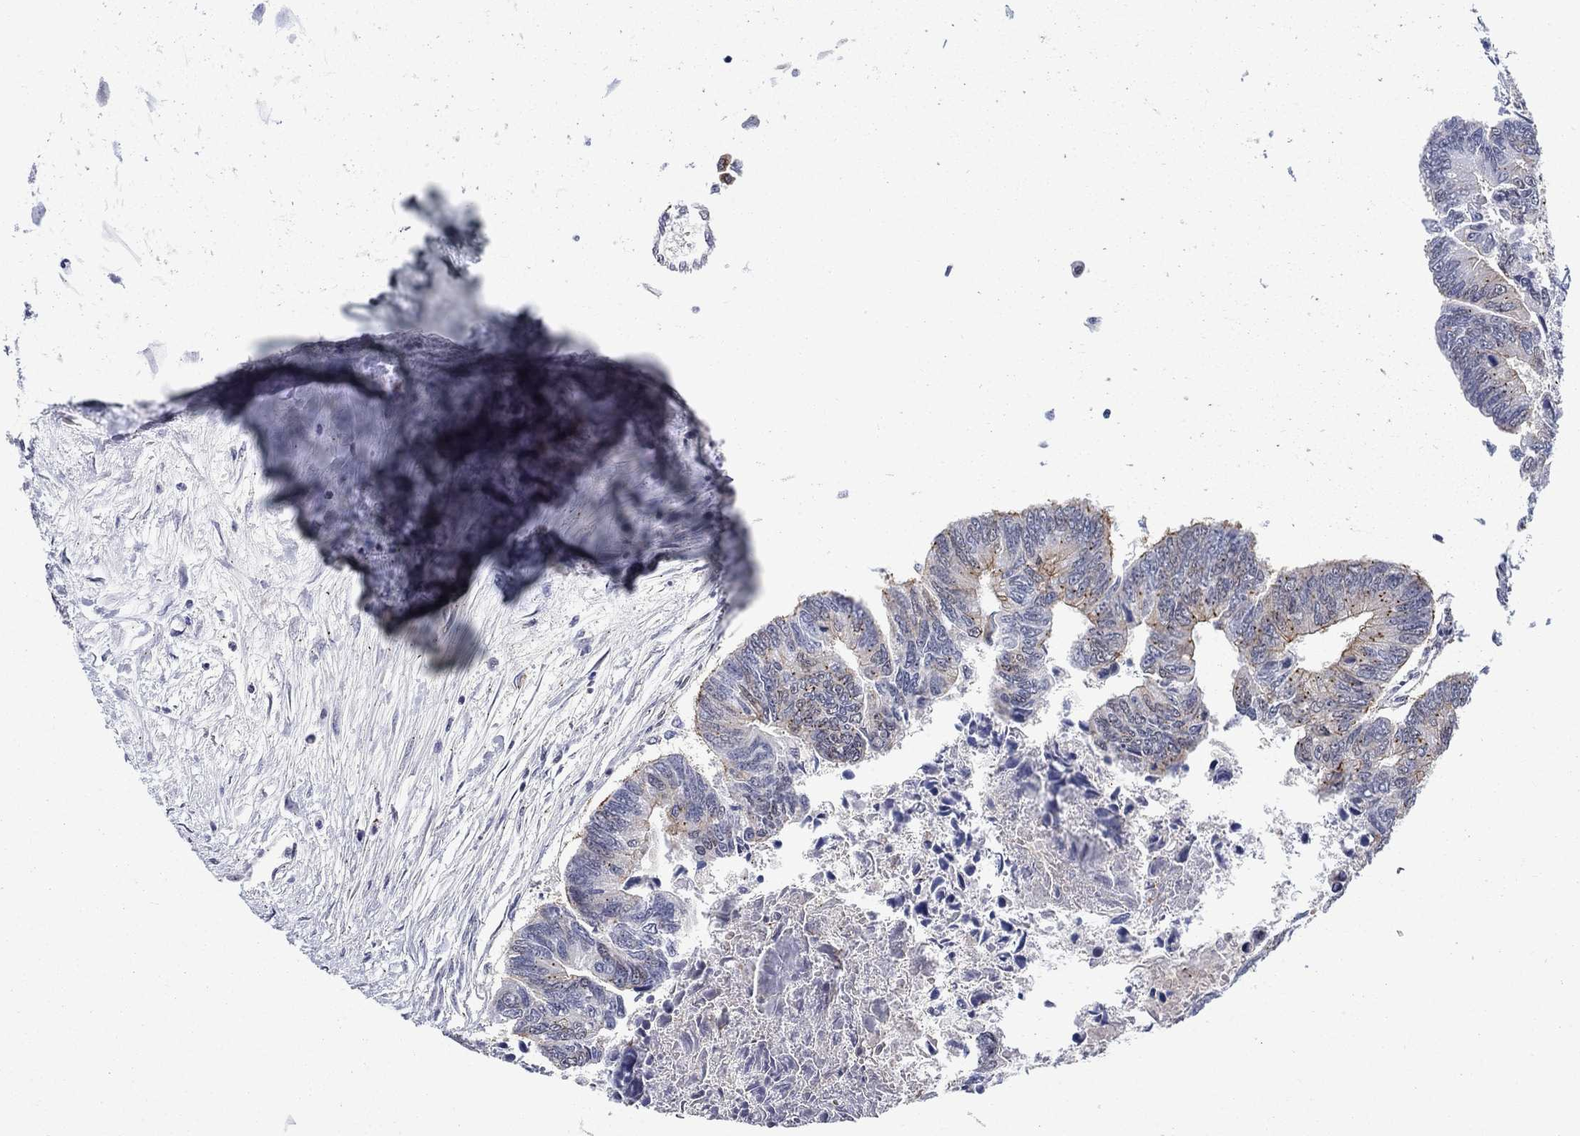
{"staining": {"intensity": "moderate", "quantity": "25%-75%", "location": "cytoplasmic/membranous"}, "tissue": "colorectal cancer", "cell_type": "Tumor cells", "image_type": "cancer", "snomed": [{"axis": "morphology", "description": "Adenocarcinoma, NOS"}, {"axis": "topography", "description": "Colon"}], "caption": "Human colorectal cancer (adenocarcinoma) stained with a protein marker demonstrates moderate staining in tumor cells.", "gene": "SH3RF1", "patient": {"sex": "female", "age": 65}}